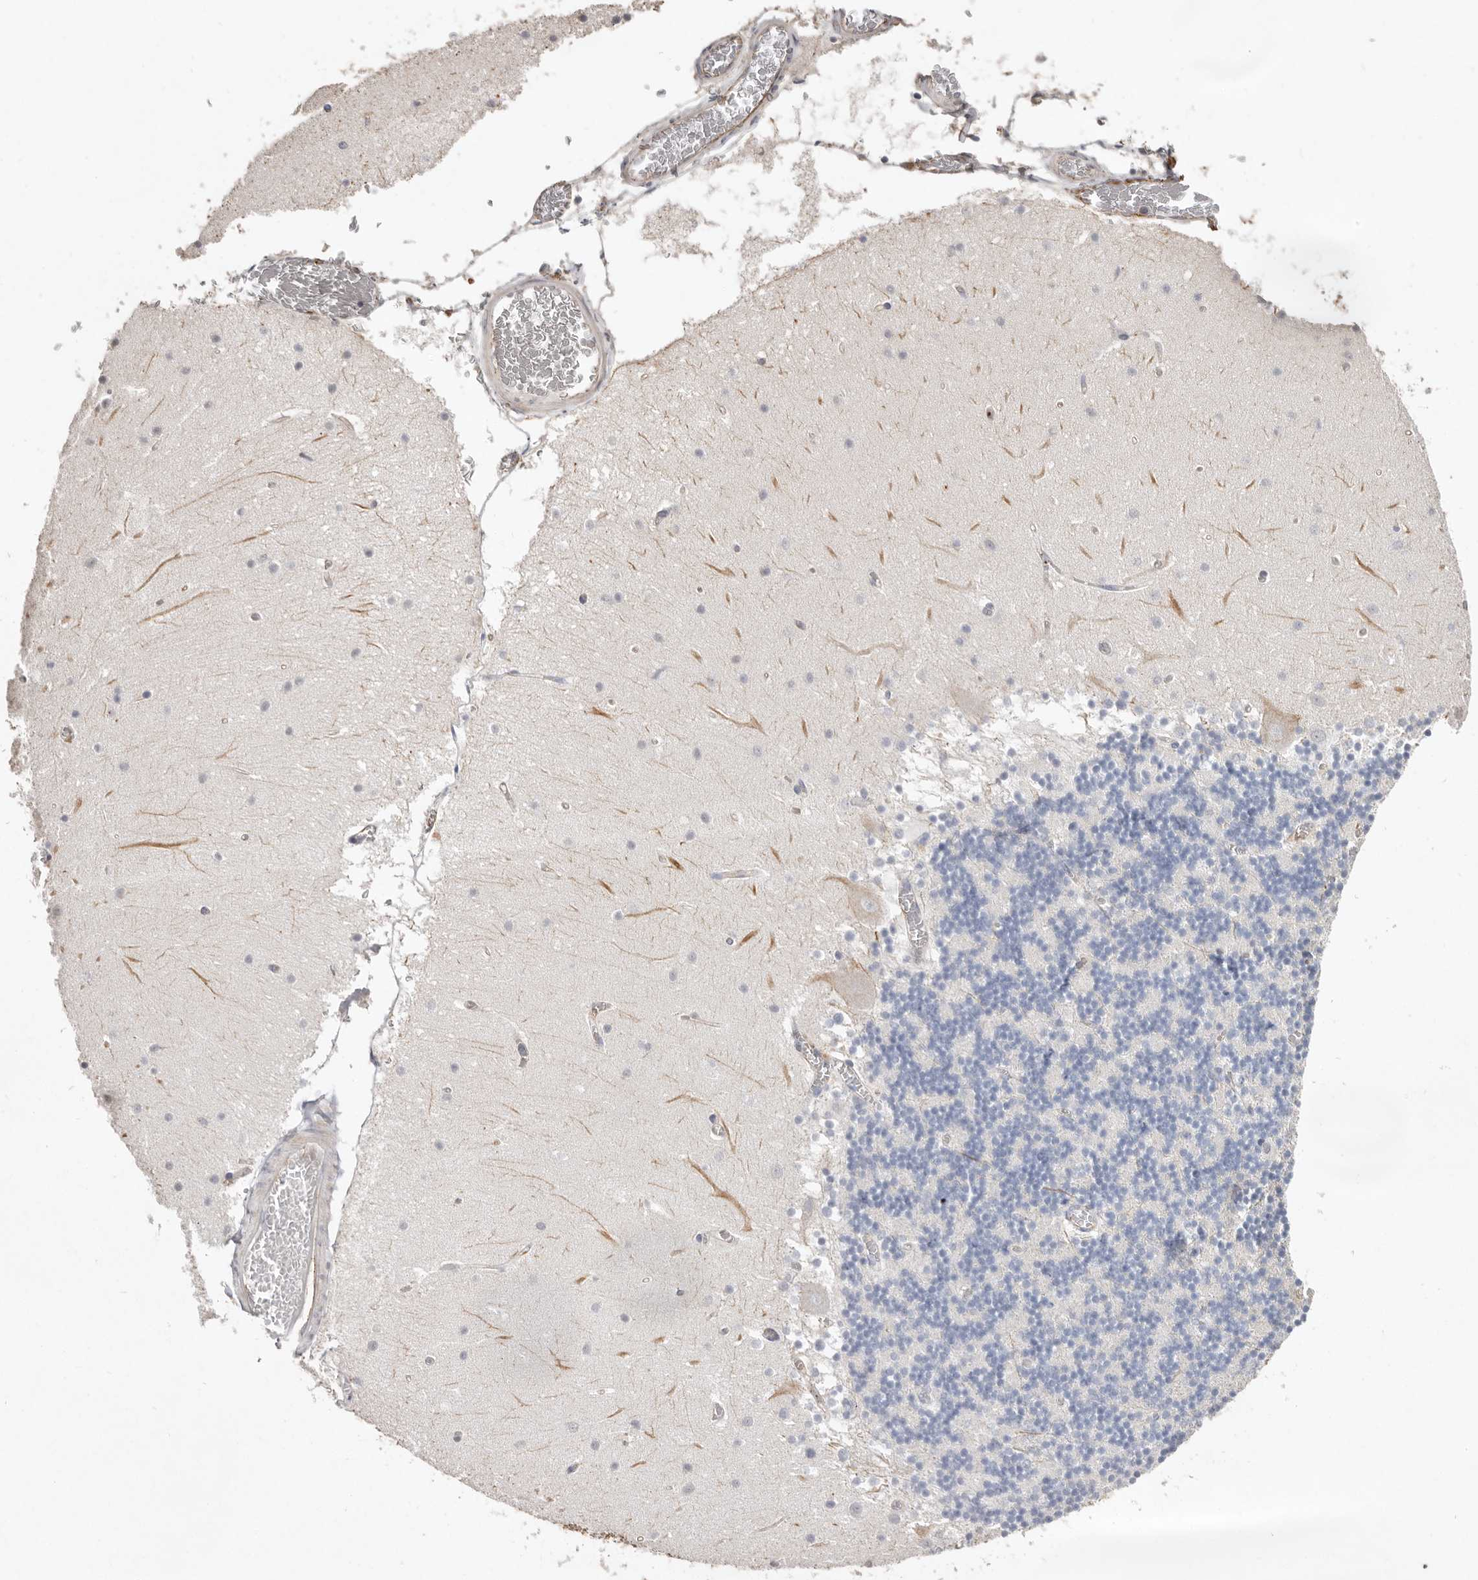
{"staining": {"intensity": "negative", "quantity": "none", "location": "none"}, "tissue": "cerebellum", "cell_type": "Cells in granular layer", "image_type": "normal", "snomed": [{"axis": "morphology", "description": "Normal tissue, NOS"}, {"axis": "topography", "description": "Cerebellum"}], "caption": "Immunohistochemistry micrograph of unremarkable cerebellum: human cerebellum stained with DAB (3,3'-diaminobenzidine) displays no significant protein positivity in cells in granular layer.", "gene": "ZYG11B", "patient": {"sex": "female", "age": 28}}